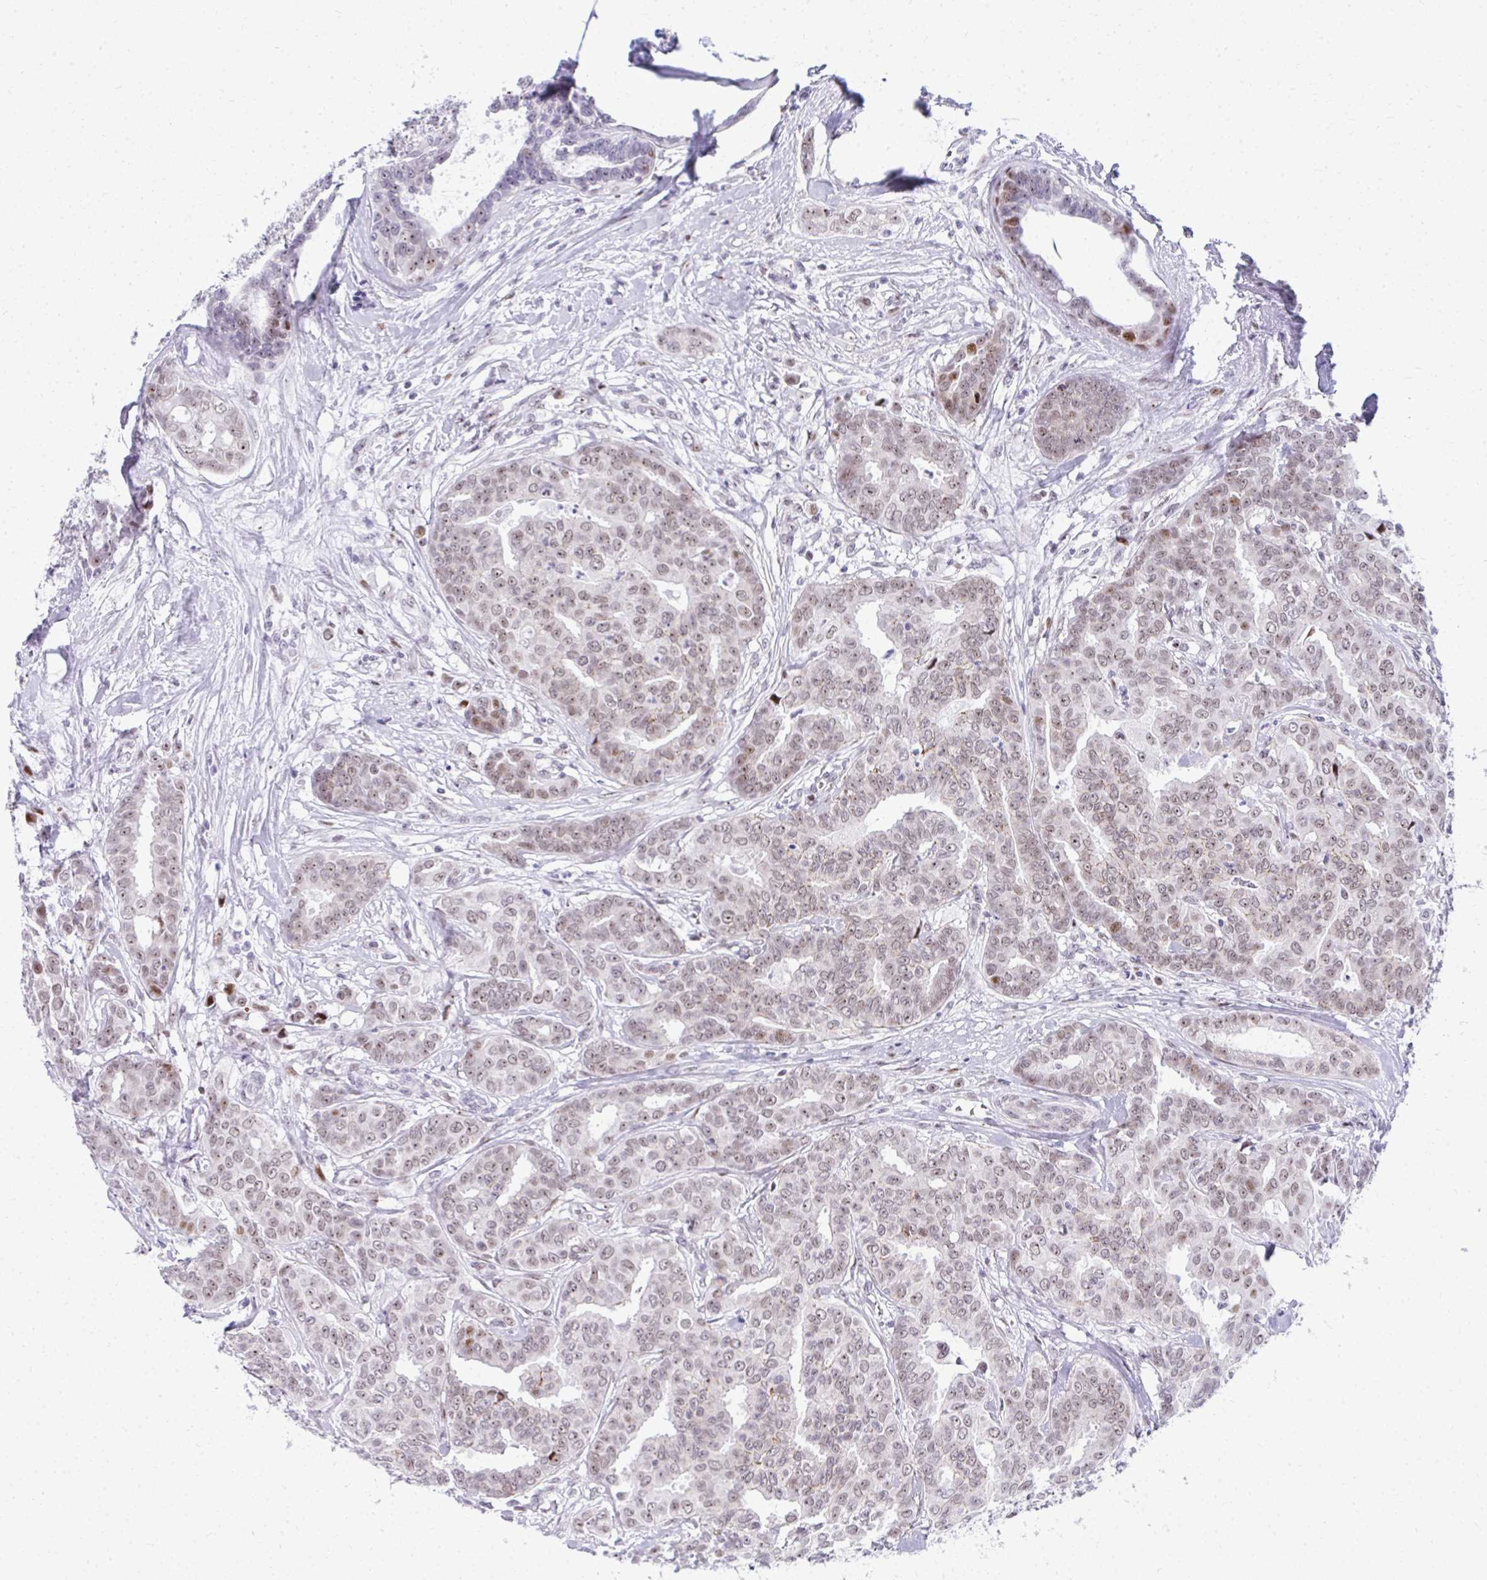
{"staining": {"intensity": "moderate", "quantity": ">75%", "location": "nuclear"}, "tissue": "breast cancer", "cell_type": "Tumor cells", "image_type": "cancer", "snomed": [{"axis": "morphology", "description": "Duct carcinoma"}, {"axis": "topography", "description": "Breast"}], "caption": "Immunohistochemical staining of human breast cancer exhibits medium levels of moderate nuclear protein expression in approximately >75% of tumor cells. Immunohistochemistry stains the protein of interest in brown and the nuclei are stained blue.", "gene": "GLDN", "patient": {"sex": "female", "age": 45}}